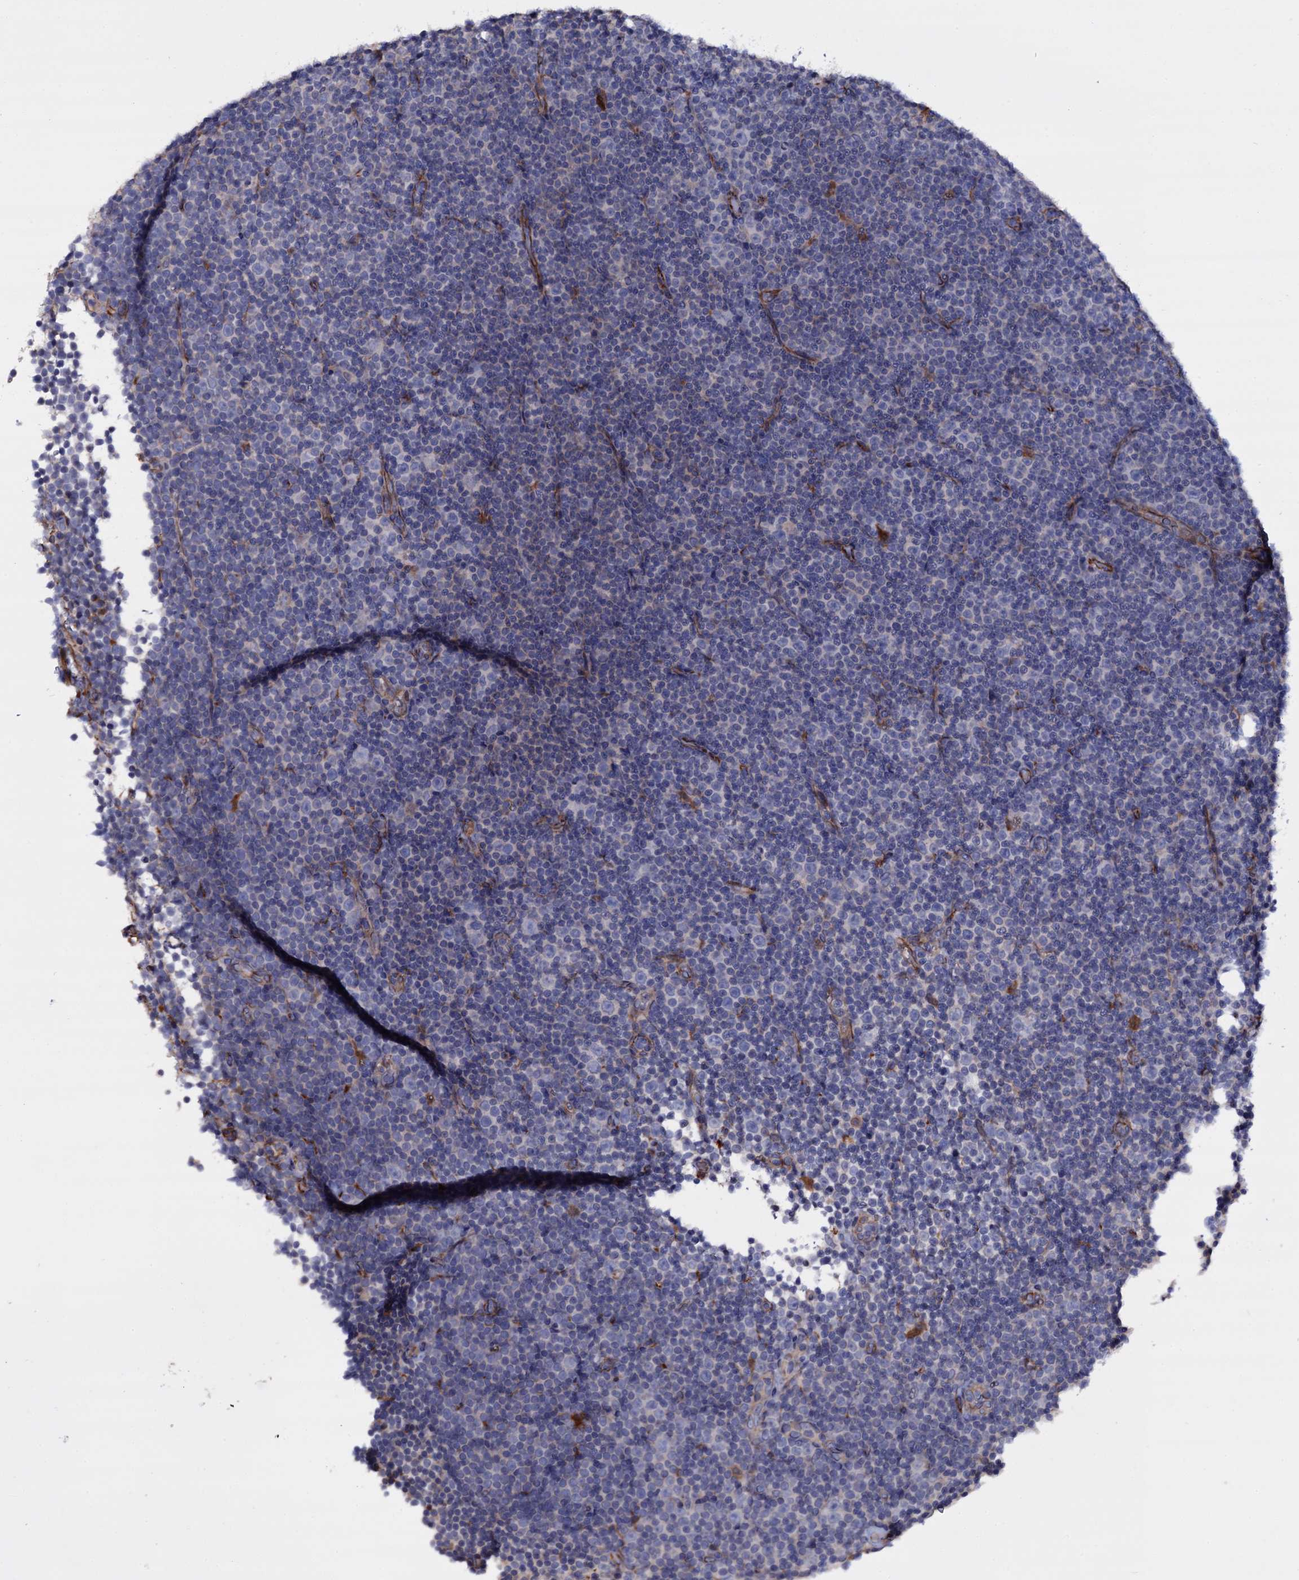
{"staining": {"intensity": "negative", "quantity": "none", "location": "none"}, "tissue": "lymphoma", "cell_type": "Tumor cells", "image_type": "cancer", "snomed": [{"axis": "morphology", "description": "Malignant lymphoma, non-Hodgkin's type, Low grade"}, {"axis": "topography", "description": "Lymph node"}], "caption": "This photomicrograph is of lymphoma stained with immunohistochemistry to label a protein in brown with the nuclei are counter-stained blue. There is no expression in tumor cells. Nuclei are stained in blue.", "gene": "BCL2L14", "patient": {"sex": "female", "age": 67}}